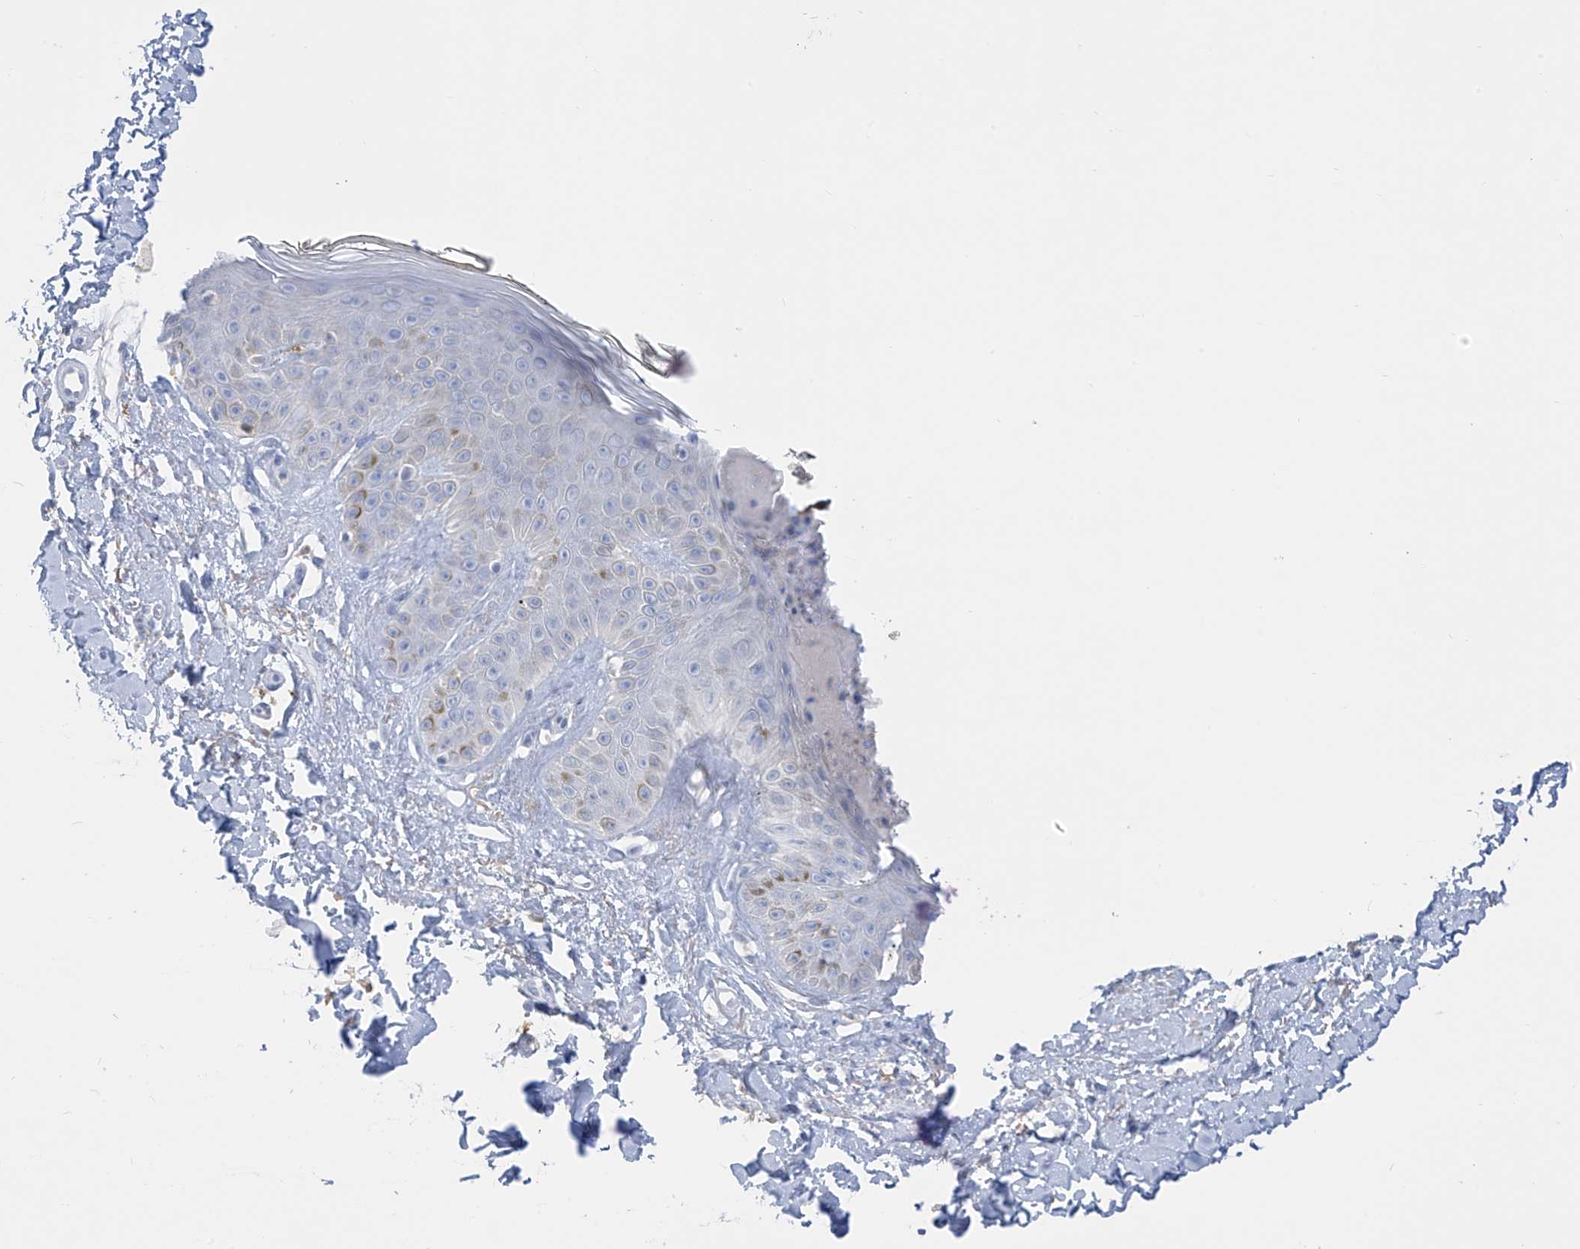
{"staining": {"intensity": "negative", "quantity": "none", "location": "none"}, "tissue": "skin", "cell_type": "Fibroblasts", "image_type": "normal", "snomed": [{"axis": "morphology", "description": "Normal tissue, NOS"}, {"axis": "topography", "description": "Skin"}], "caption": "High magnification brightfield microscopy of benign skin stained with DAB (3,3'-diaminobenzidine) (brown) and counterstained with hematoxylin (blue): fibroblasts show no significant expression. The staining was performed using DAB (3,3'-diaminobenzidine) to visualize the protein expression in brown, while the nuclei were stained in blue with hematoxylin (Magnification: 20x).", "gene": "TRMT2B", "patient": {"sex": "female", "age": 64}}